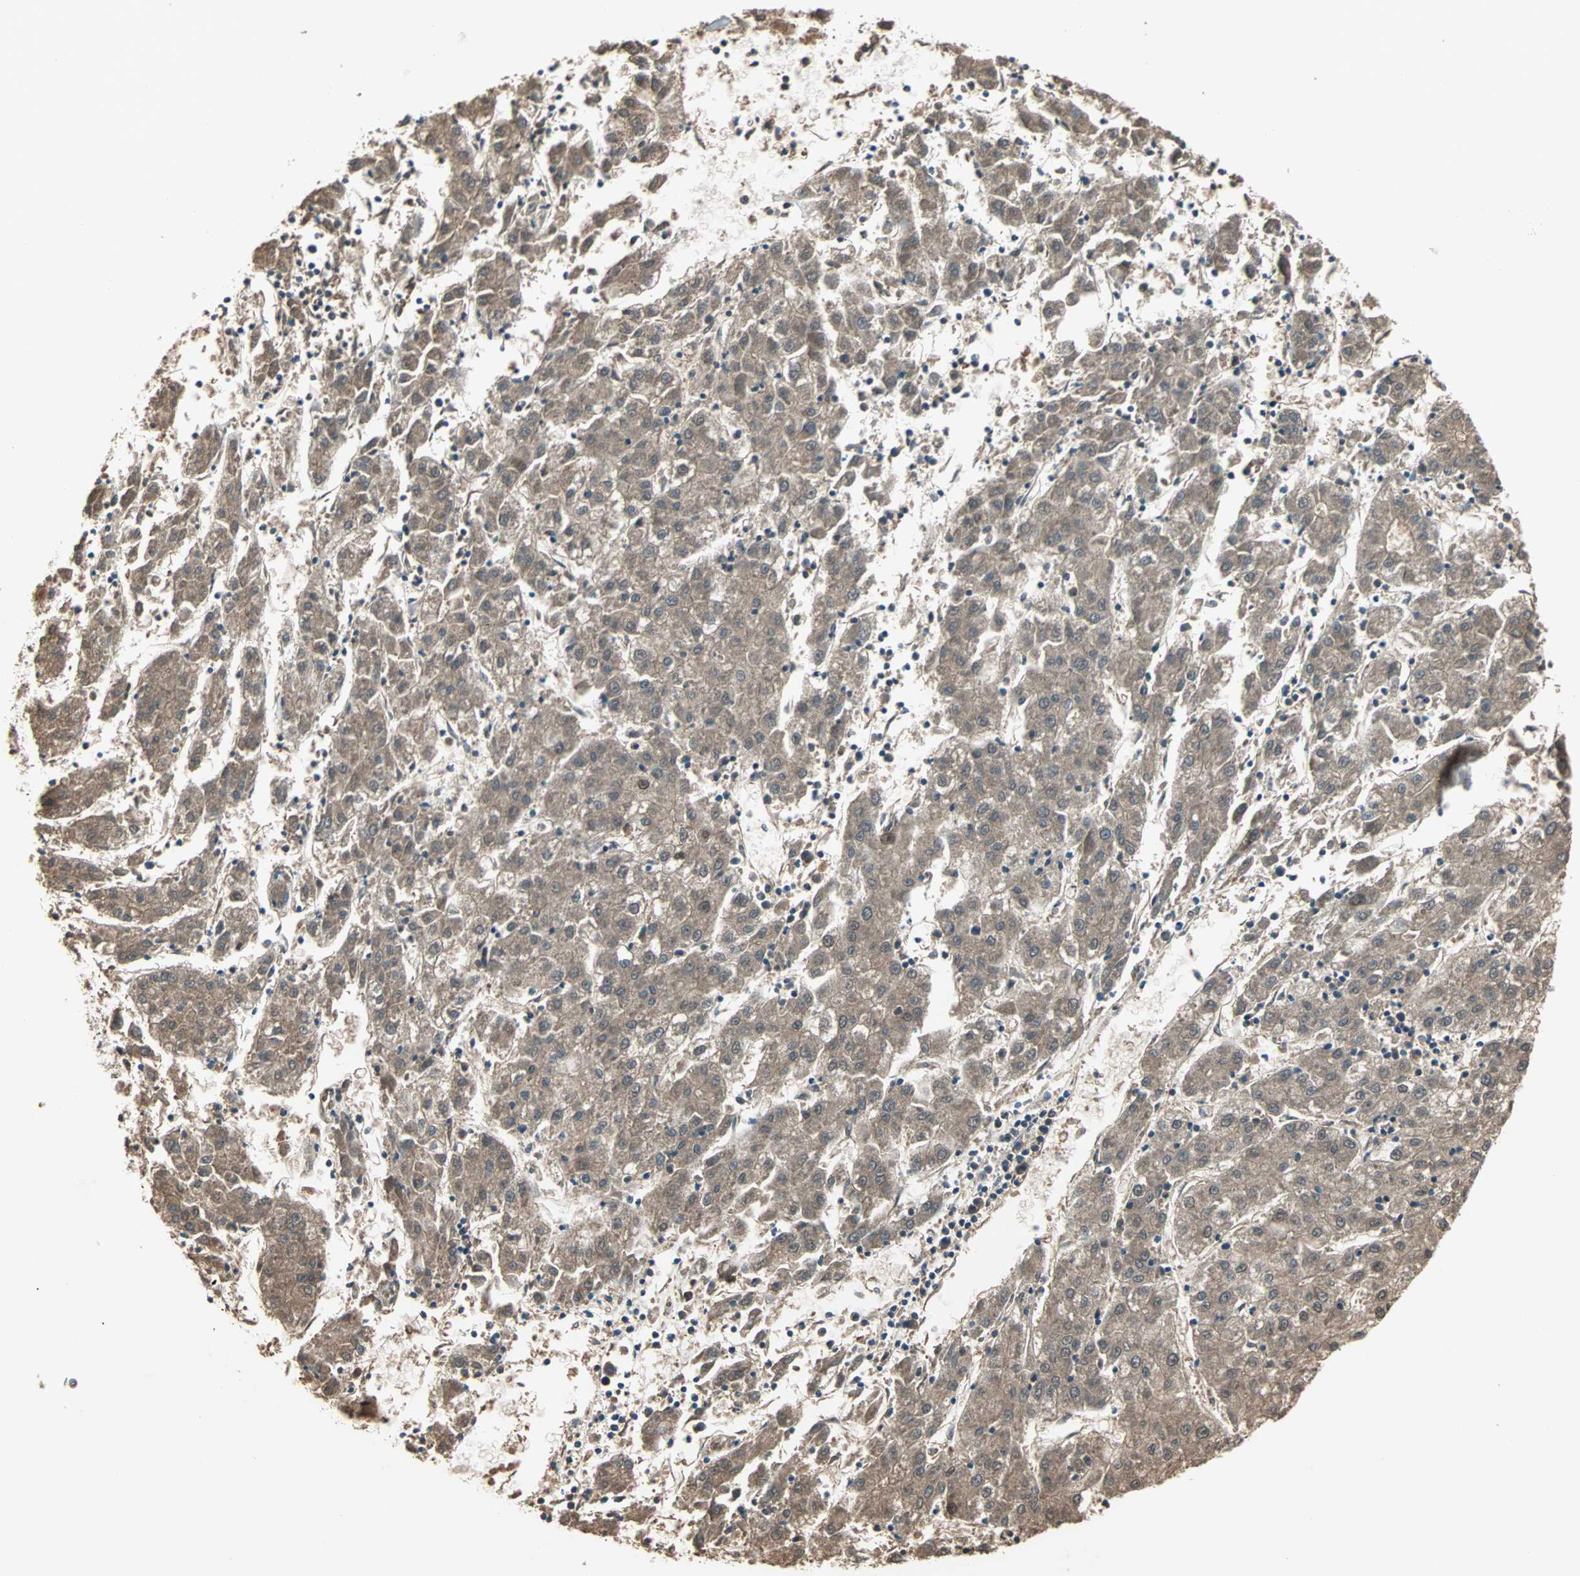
{"staining": {"intensity": "moderate", "quantity": ">75%", "location": "cytoplasmic/membranous,nuclear"}, "tissue": "liver cancer", "cell_type": "Tumor cells", "image_type": "cancer", "snomed": [{"axis": "morphology", "description": "Carcinoma, Hepatocellular, NOS"}, {"axis": "topography", "description": "Liver"}], "caption": "High-magnification brightfield microscopy of liver cancer (hepatocellular carcinoma) stained with DAB (3,3'-diaminobenzidine) (brown) and counterstained with hematoxylin (blue). tumor cells exhibit moderate cytoplasmic/membranous and nuclear staining is present in about>75% of cells.", "gene": "ZNF701", "patient": {"sex": "male", "age": 72}}